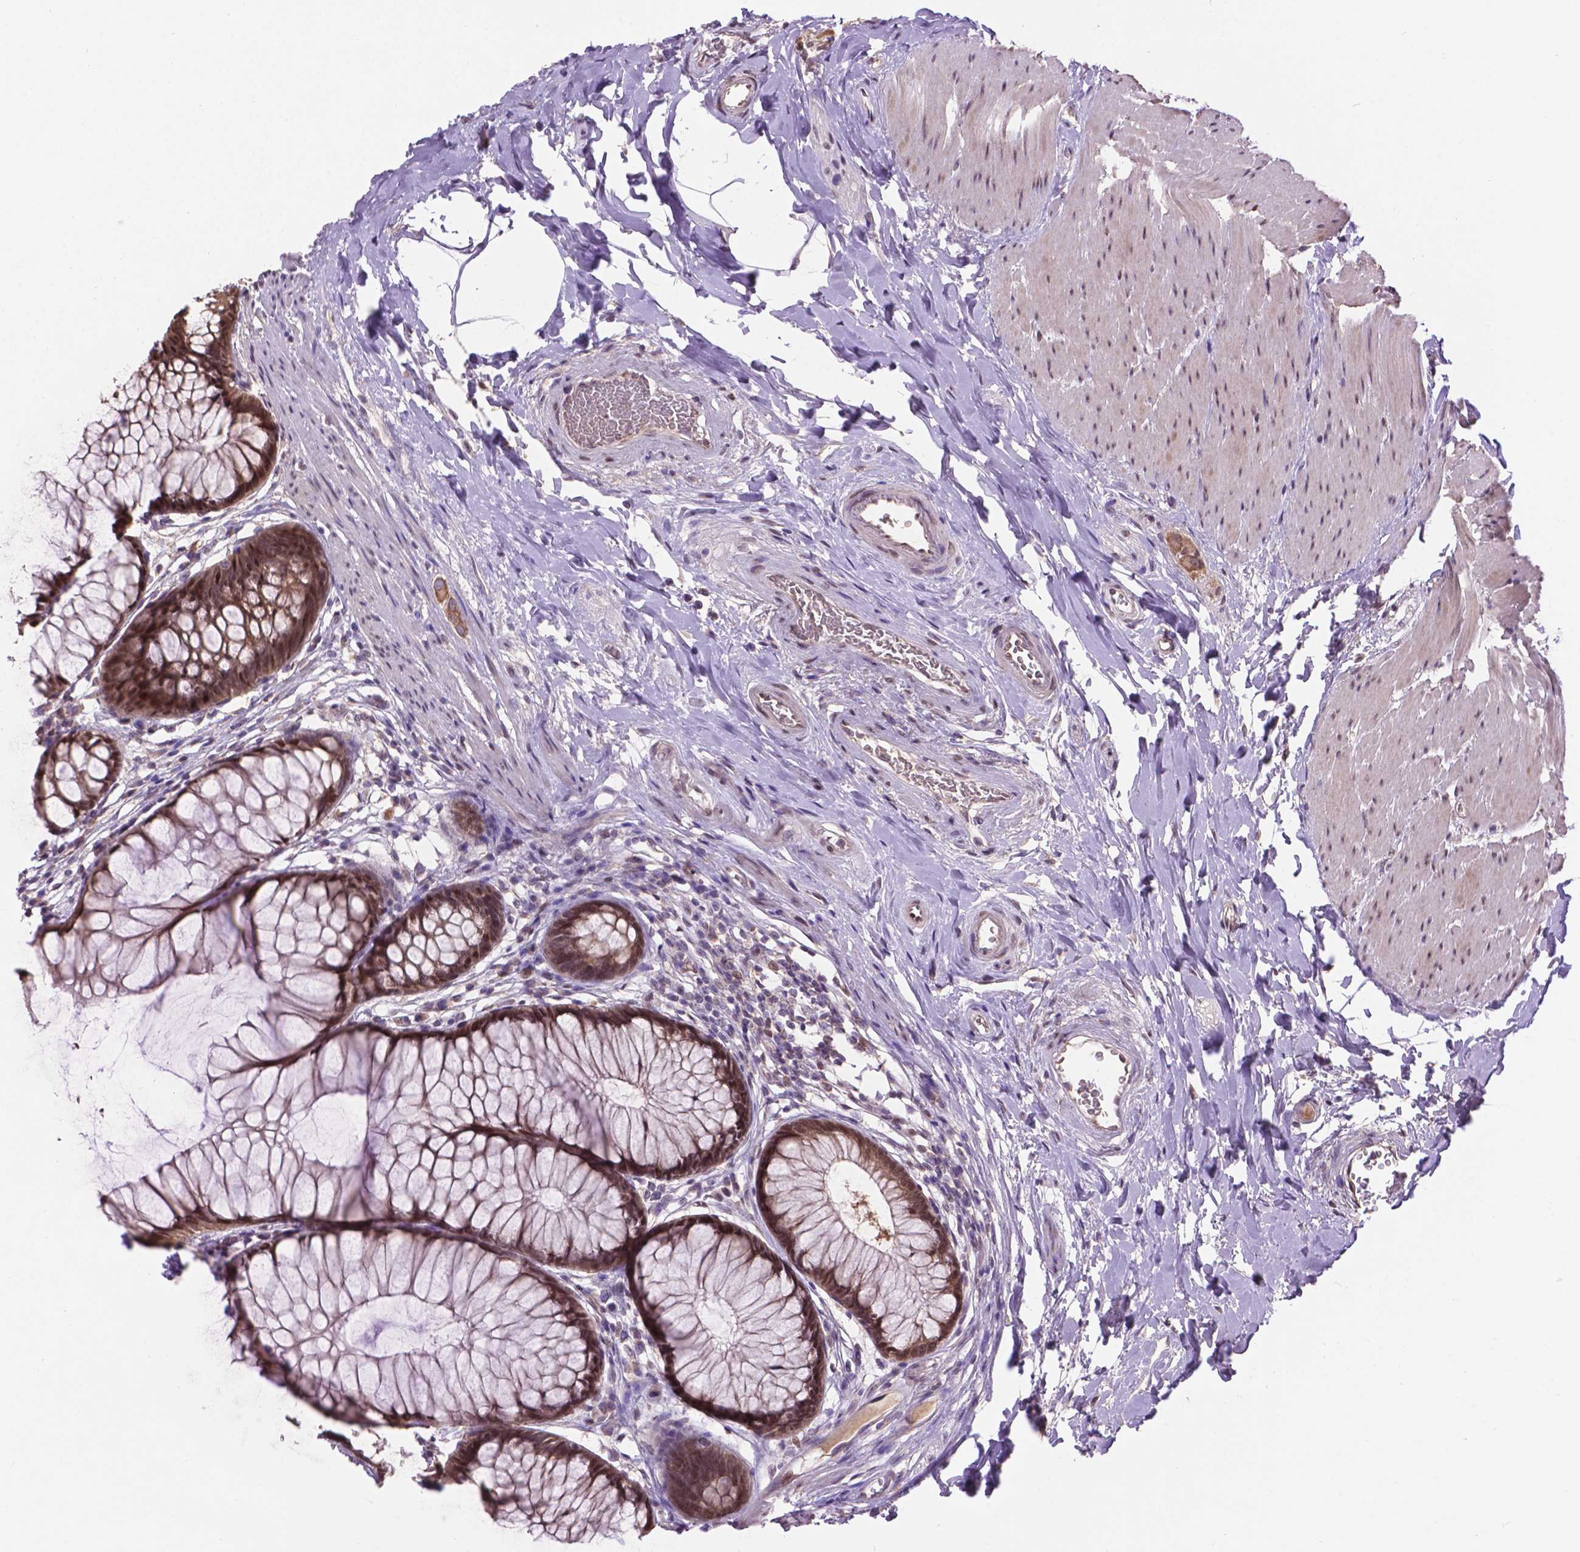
{"staining": {"intensity": "moderate", "quantity": ">75%", "location": "cytoplasmic/membranous"}, "tissue": "rectum", "cell_type": "Glandular cells", "image_type": "normal", "snomed": [{"axis": "morphology", "description": "Normal tissue, NOS"}, {"axis": "topography", "description": "Smooth muscle"}, {"axis": "topography", "description": "Rectum"}], "caption": "A photomicrograph of rectum stained for a protein exhibits moderate cytoplasmic/membranous brown staining in glandular cells.", "gene": "ENSG00000289700", "patient": {"sex": "male", "age": 53}}